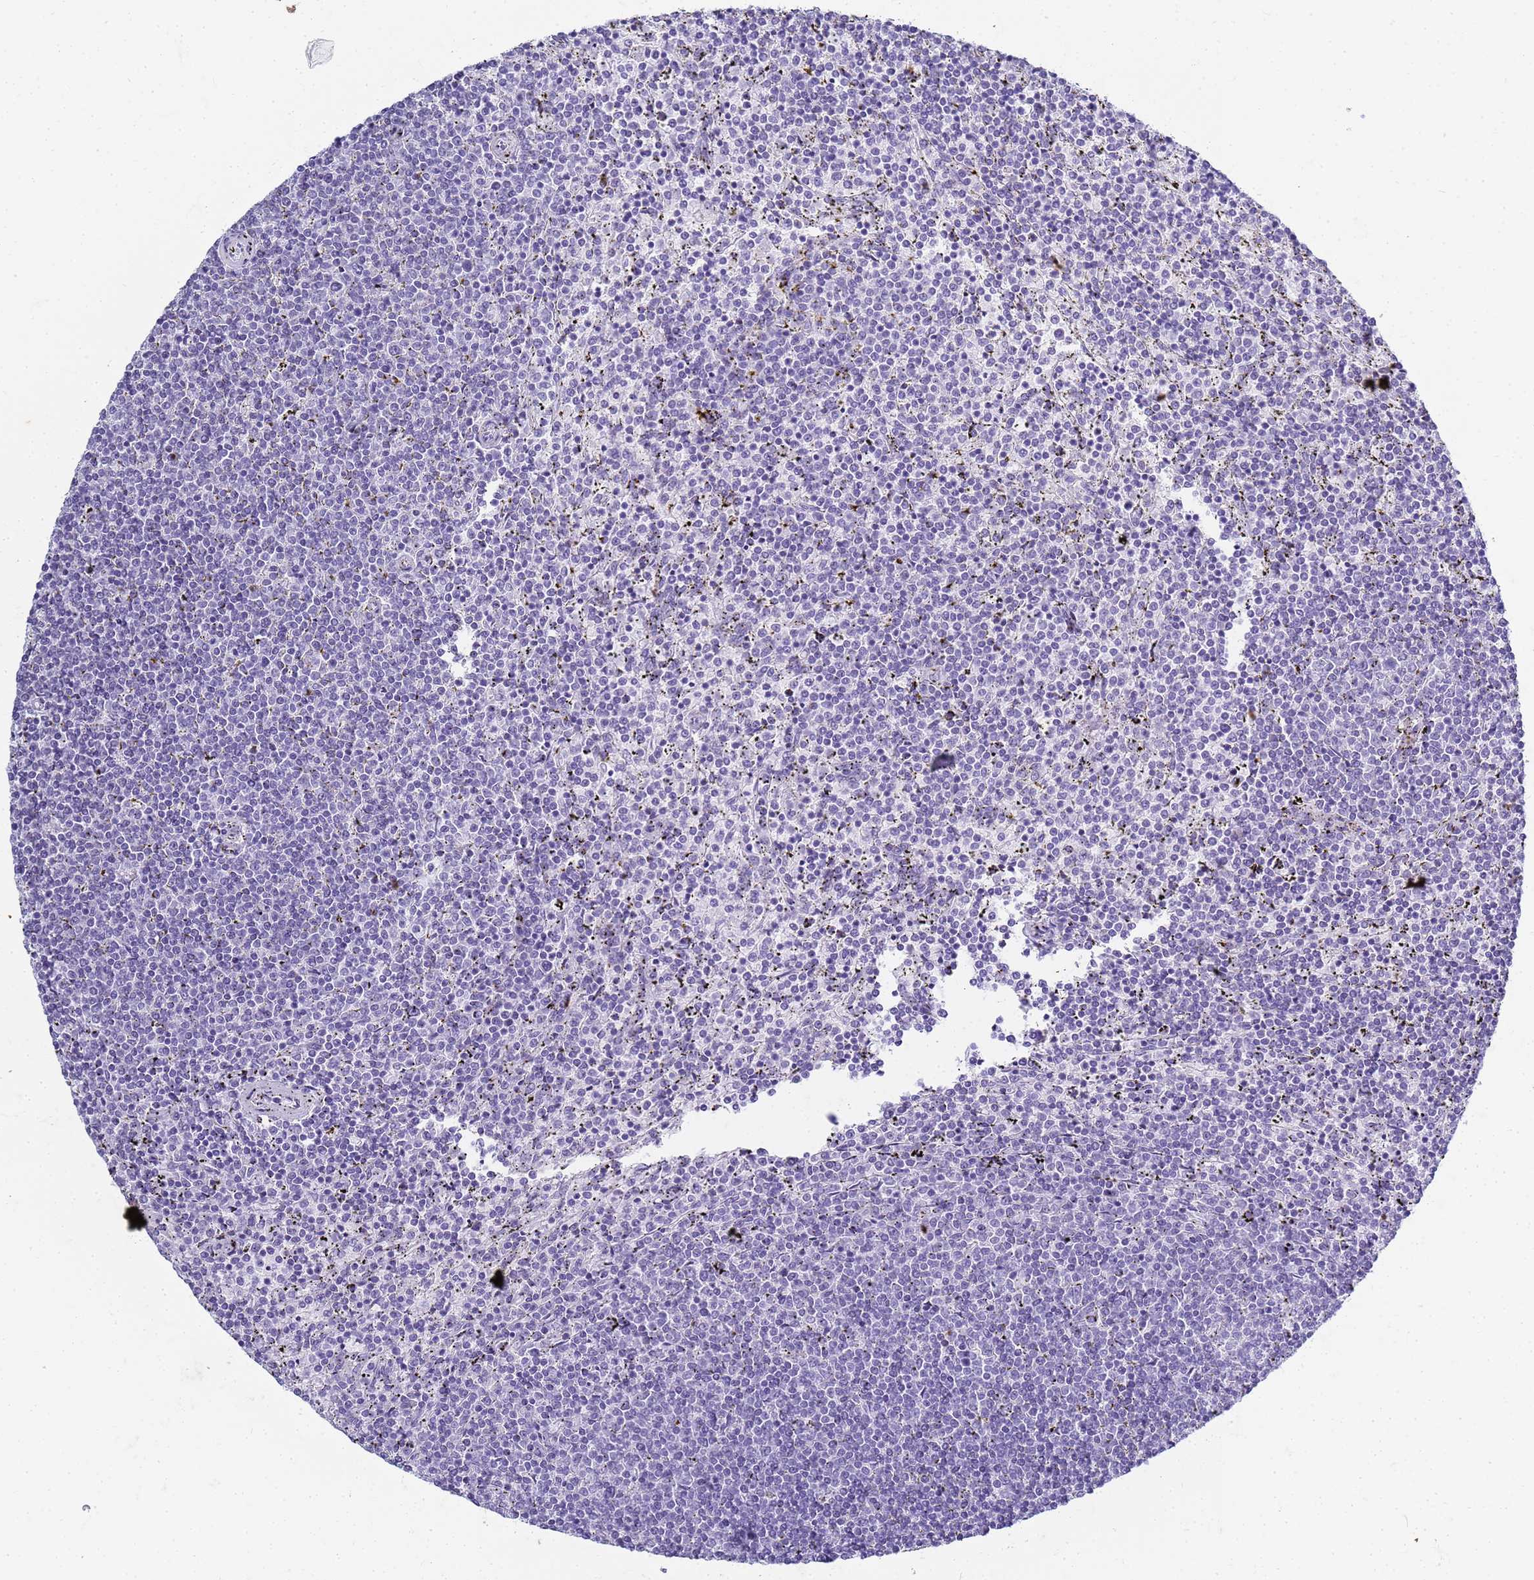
{"staining": {"intensity": "negative", "quantity": "none", "location": "none"}, "tissue": "lymphoma", "cell_type": "Tumor cells", "image_type": "cancer", "snomed": [{"axis": "morphology", "description": "Malignant lymphoma, non-Hodgkin's type, Low grade"}, {"axis": "topography", "description": "Spleen"}], "caption": "Tumor cells are negative for brown protein staining in low-grade malignant lymphoma, non-Hodgkin's type. The staining is performed using DAB brown chromogen with nuclei counter-stained in using hematoxylin.", "gene": "SLC7A9", "patient": {"sex": "female", "age": 50}}